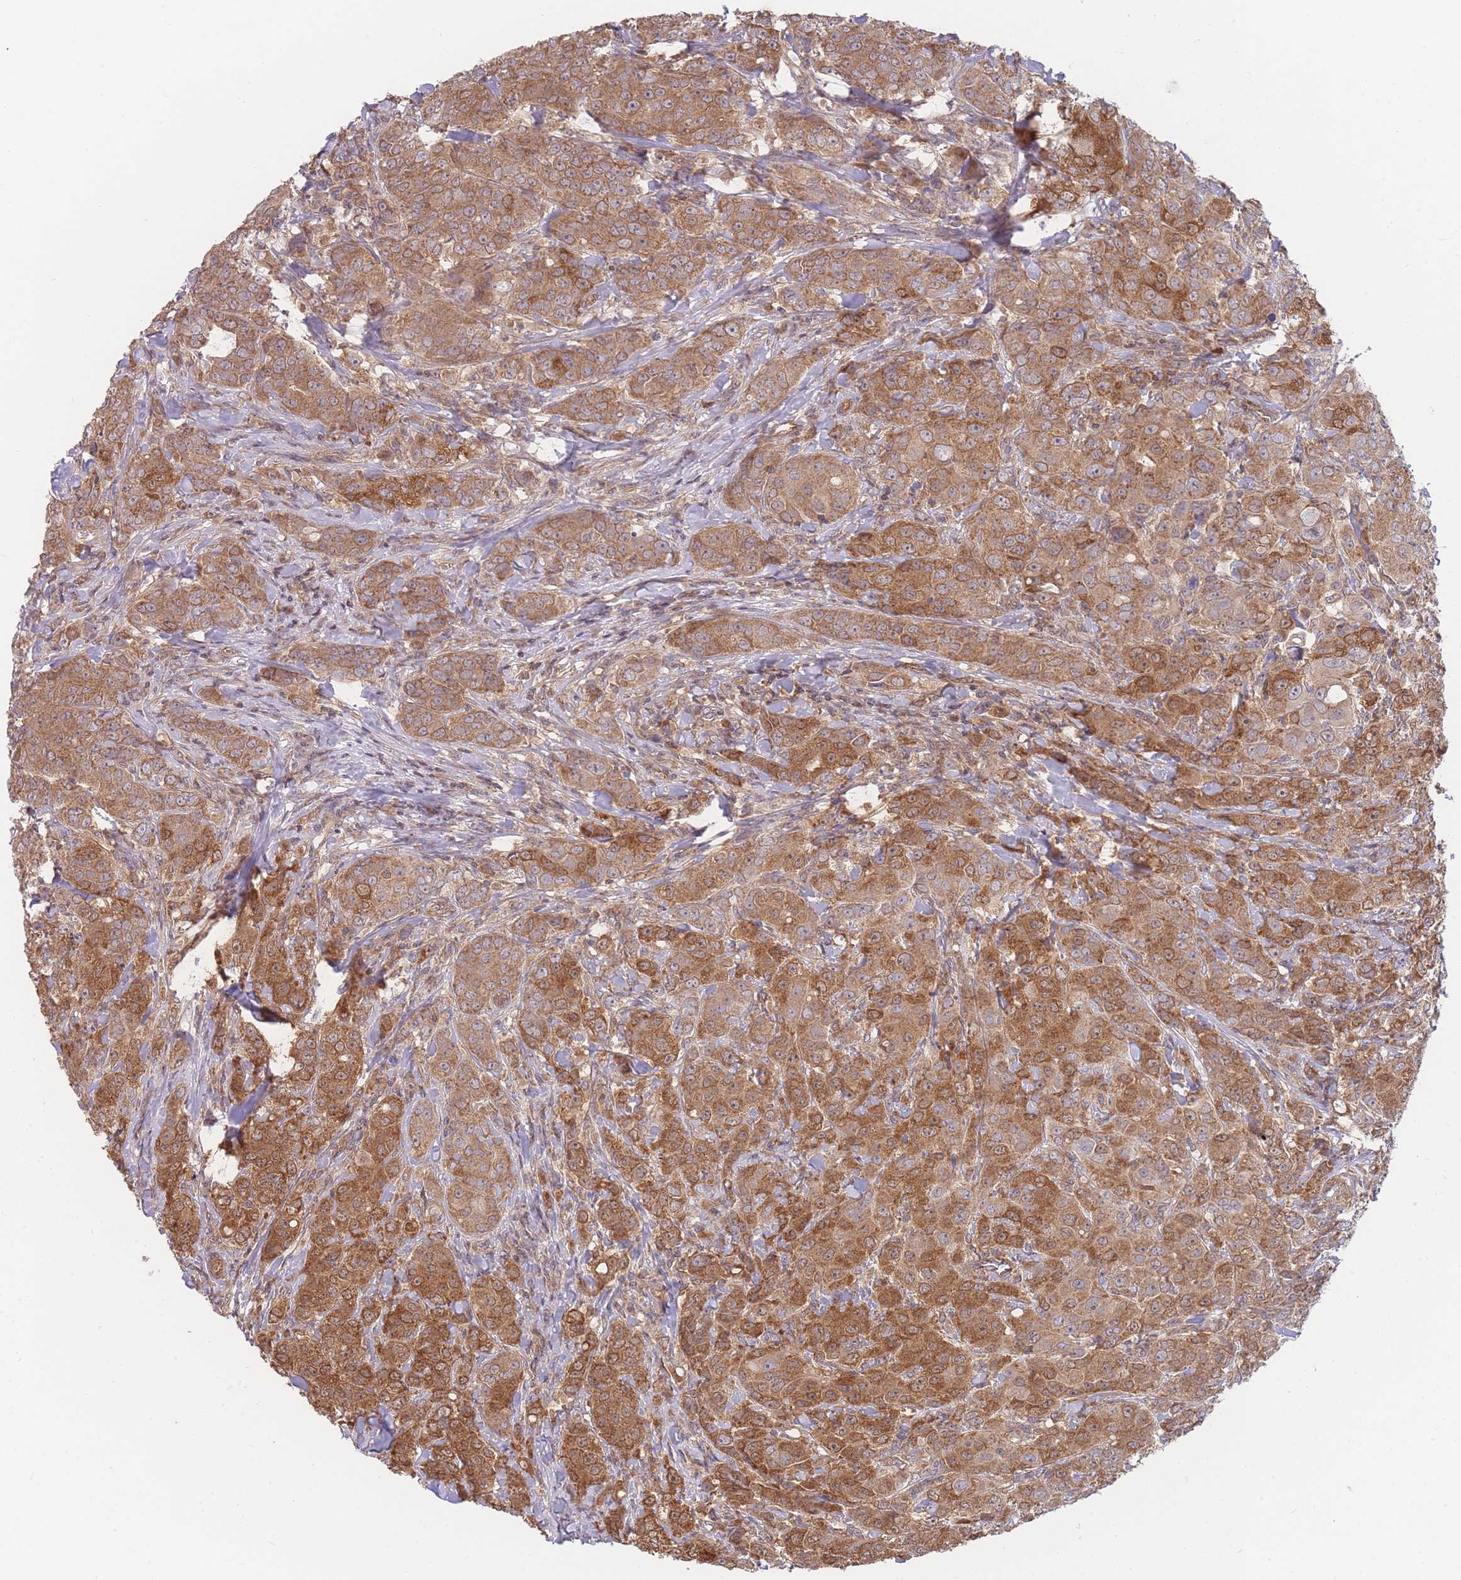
{"staining": {"intensity": "moderate", "quantity": ">75%", "location": "cytoplasmic/membranous"}, "tissue": "breast cancer", "cell_type": "Tumor cells", "image_type": "cancer", "snomed": [{"axis": "morphology", "description": "Duct carcinoma"}, {"axis": "topography", "description": "Breast"}], "caption": "Protein expression by immunohistochemistry (IHC) exhibits moderate cytoplasmic/membranous staining in about >75% of tumor cells in breast cancer (invasive ductal carcinoma).", "gene": "MRPS18B", "patient": {"sex": "female", "age": 43}}